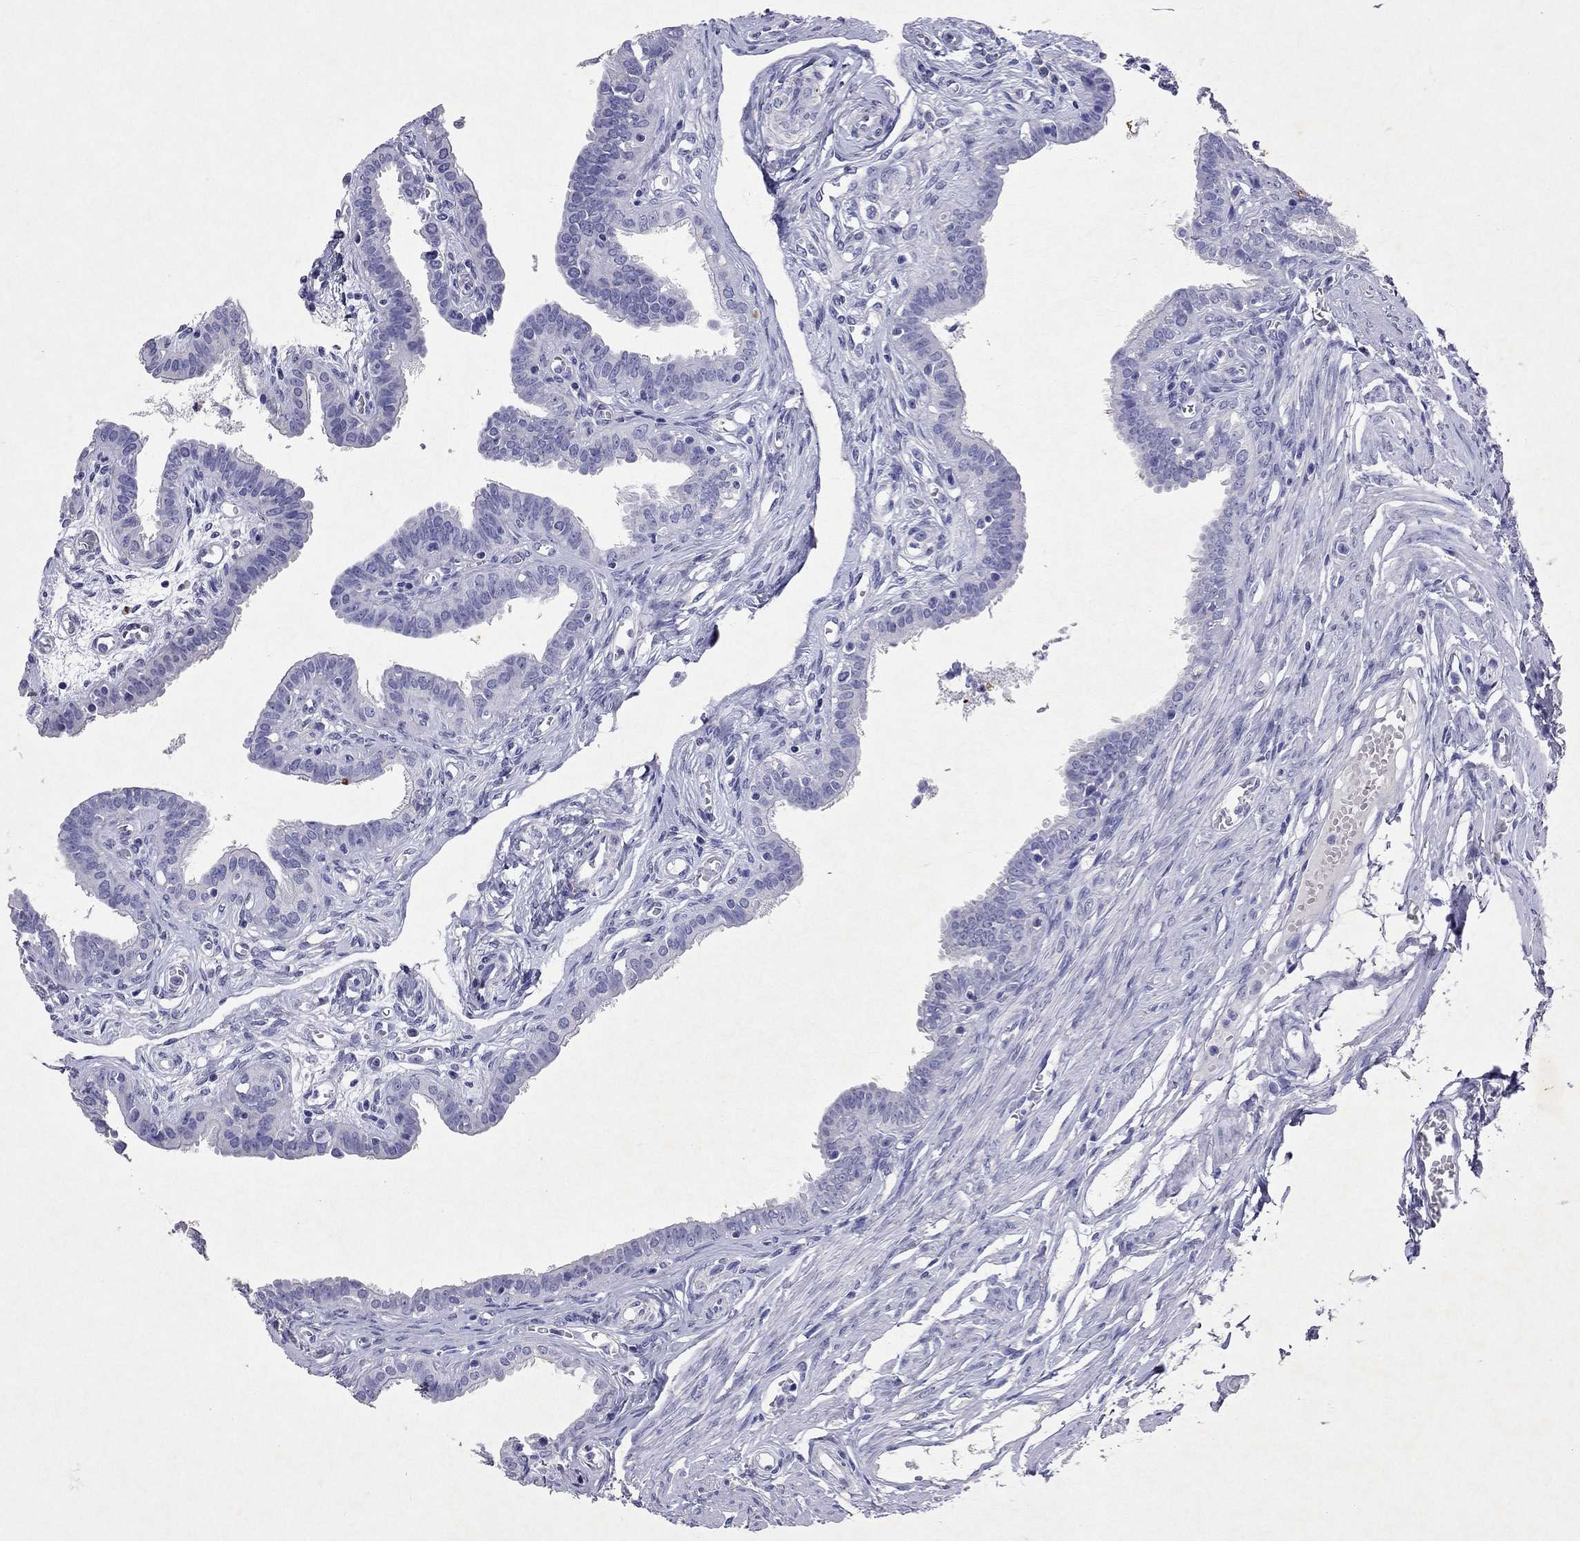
{"staining": {"intensity": "negative", "quantity": "none", "location": "none"}, "tissue": "fallopian tube", "cell_type": "Glandular cells", "image_type": "normal", "snomed": [{"axis": "morphology", "description": "Normal tissue, NOS"}, {"axis": "morphology", "description": "Carcinoma, endometroid"}, {"axis": "topography", "description": "Fallopian tube"}, {"axis": "topography", "description": "Ovary"}], "caption": "The immunohistochemistry (IHC) image has no significant staining in glandular cells of fallopian tube. (Stains: DAB IHC with hematoxylin counter stain, Microscopy: brightfield microscopy at high magnification).", "gene": "ARMC12", "patient": {"sex": "female", "age": 42}}